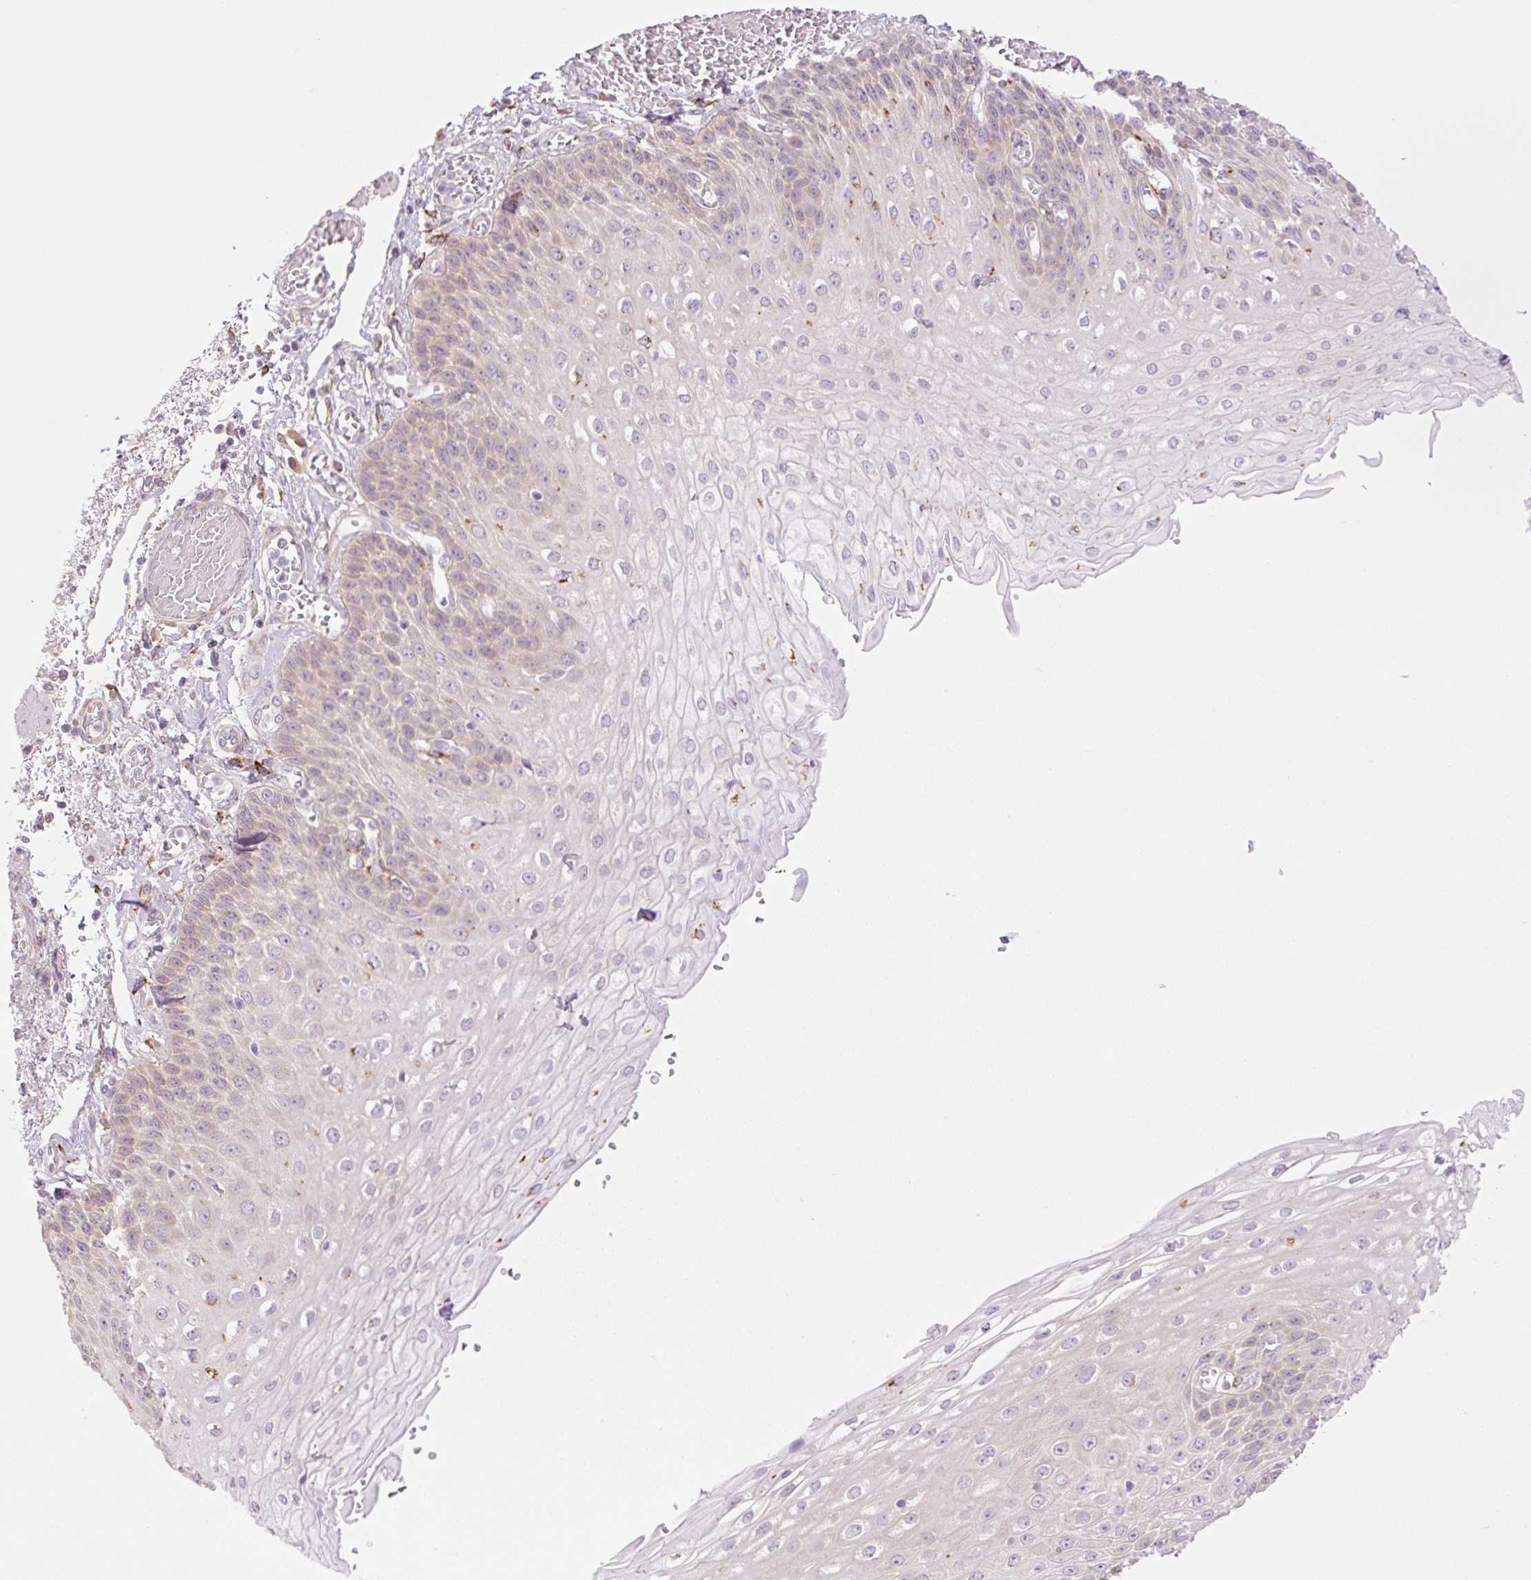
{"staining": {"intensity": "weak", "quantity": "25%-75%", "location": "cytoplasmic/membranous"}, "tissue": "esophagus", "cell_type": "Squamous epithelial cells", "image_type": "normal", "snomed": [{"axis": "morphology", "description": "Normal tissue, NOS"}, {"axis": "morphology", "description": "Adenocarcinoma, NOS"}, {"axis": "topography", "description": "Esophagus"}], "caption": "Protein expression analysis of unremarkable esophagus displays weak cytoplasmic/membranous positivity in about 25%-75% of squamous epithelial cells.", "gene": "COL5A1", "patient": {"sex": "male", "age": 81}}